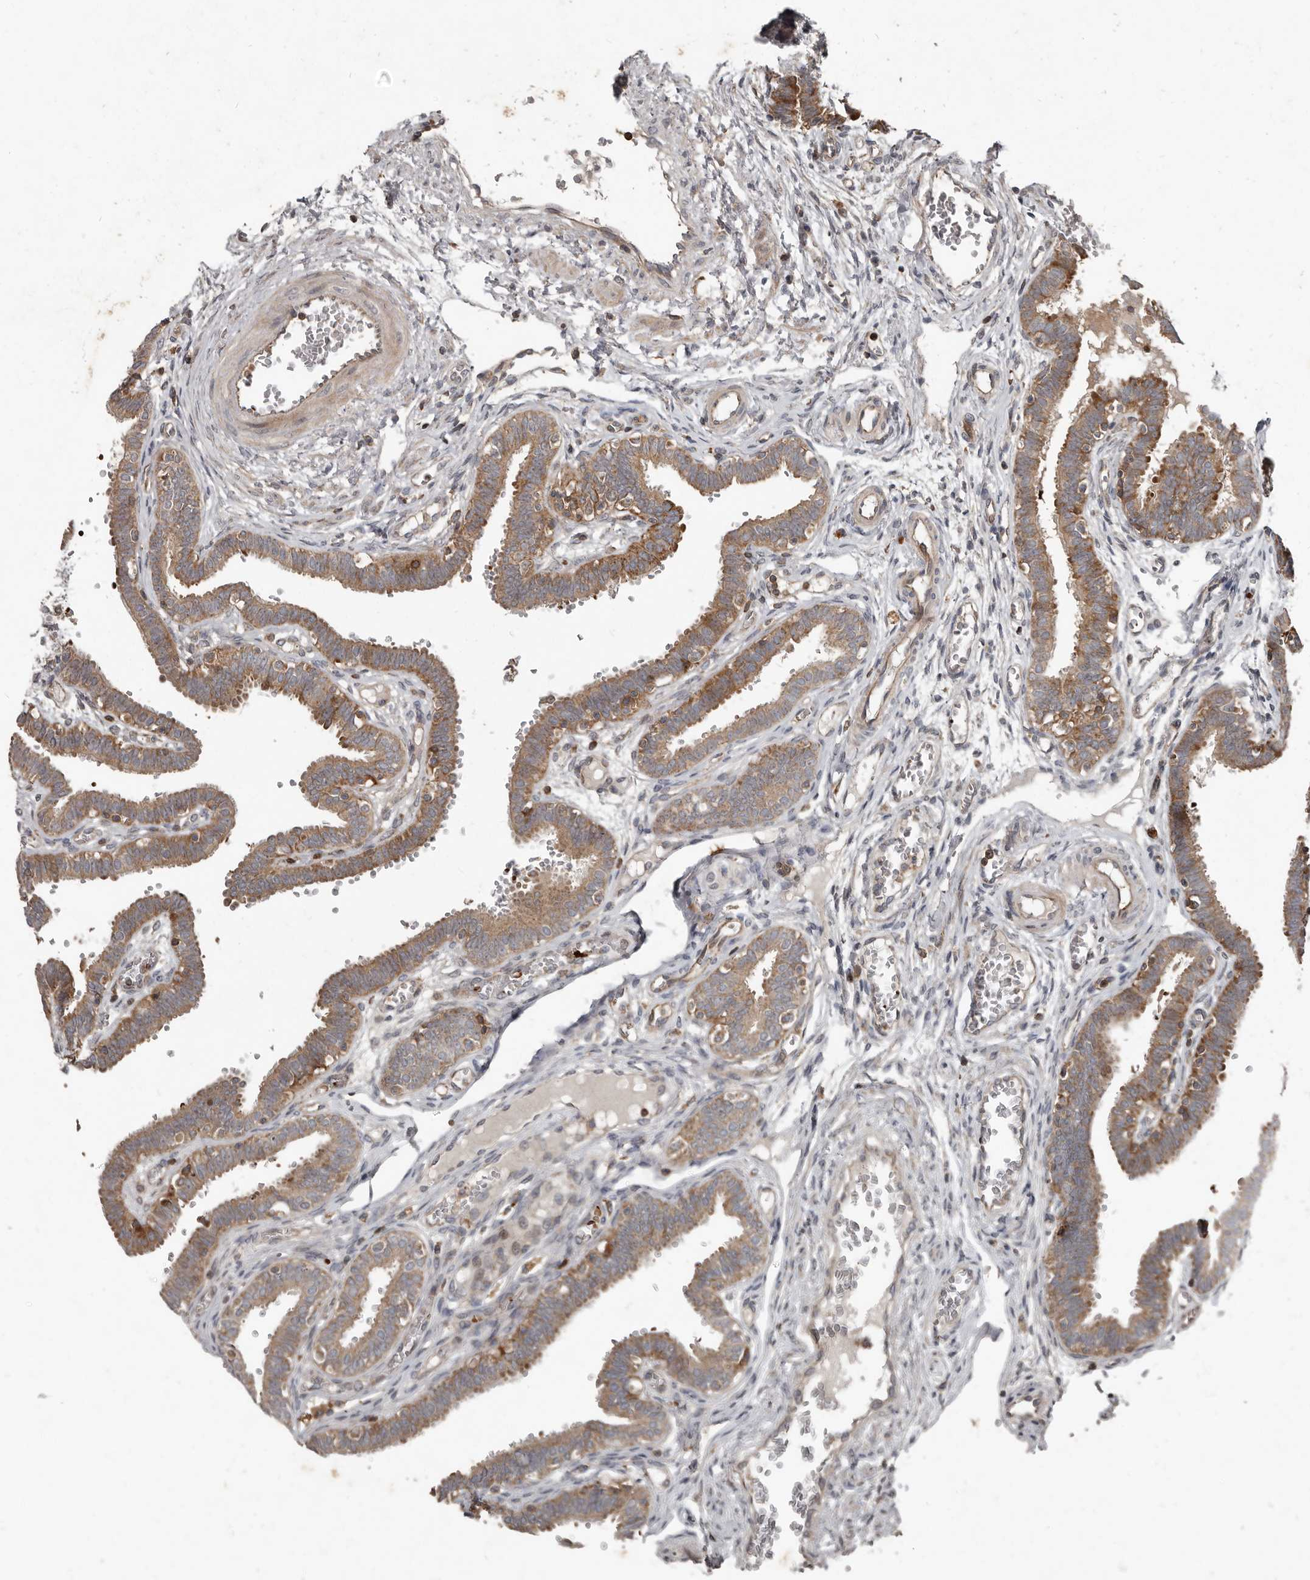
{"staining": {"intensity": "moderate", "quantity": ">75%", "location": "cytoplasmic/membranous"}, "tissue": "fallopian tube", "cell_type": "Glandular cells", "image_type": "normal", "snomed": [{"axis": "morphology", "description": "Normal tissue, NOS"}, {"axis": "topography", "description": "Fallopian tube"}, {"axis": "topography", "description": "Placenta"}], "caption": "Immunohistochemistry histopathology image of unremarkable fallopian tube: fallopian tube stained using immunohistochemistry displays medium levels of moderate protein expression localized specifically in the cytoplasmic/membranous of glandular cells, appearing as a cytoplasmic/membranous brown color.", "gene": "FBXO31", "patient": {"sex": "female", "age": 32}}